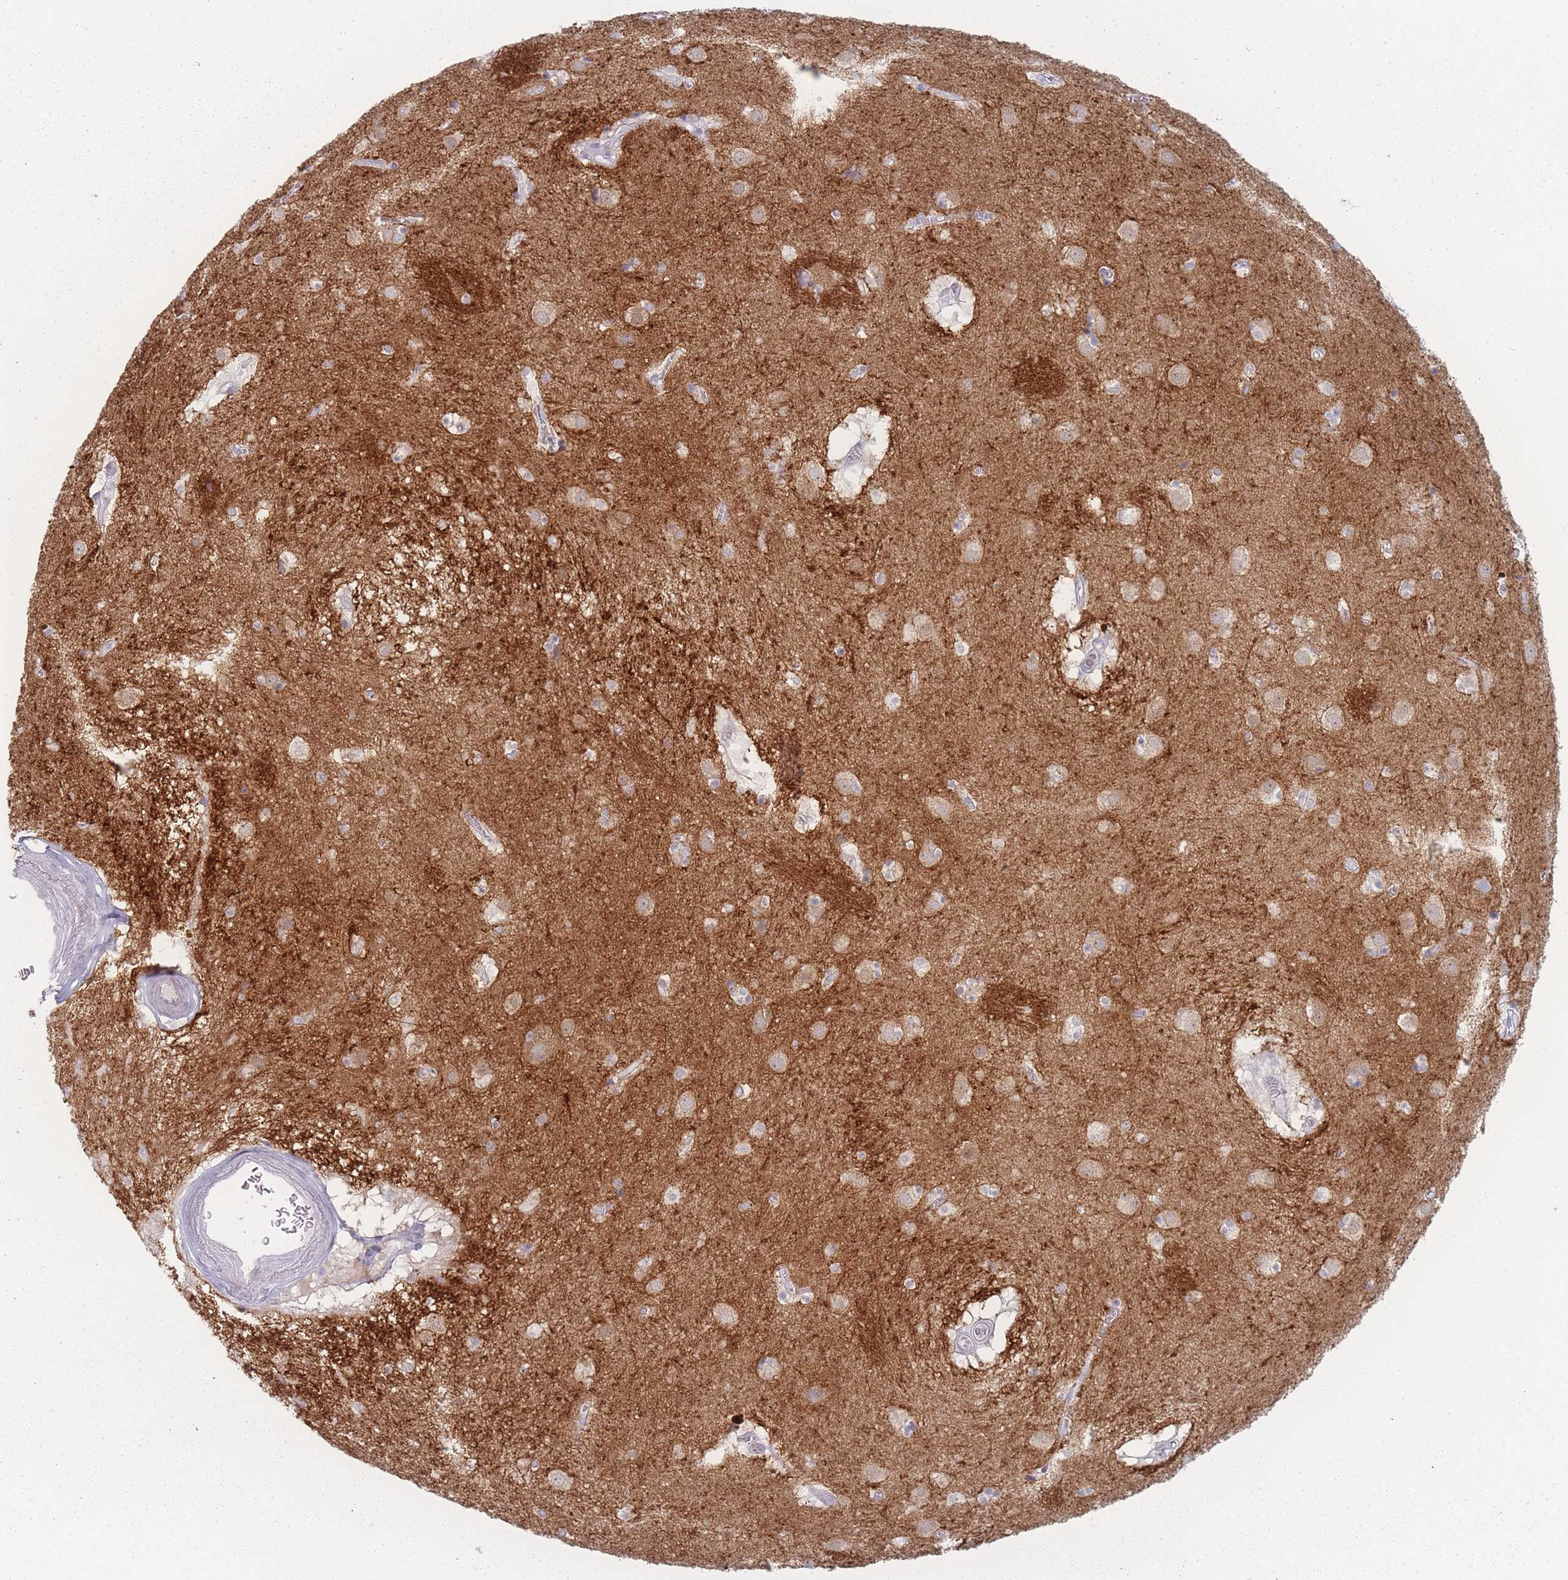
{"staining": {"intensity": "negative", "quantity": "none", "location": "none"}, "tissue": "caudate", "cell_type": "Glial cells", "image_type": "normal", "snomed": [{"axis": "morphology", "description": "Normal tissue, NOS"}, {"axis": "topography", "description": "Lateral ventricle wall"}], "caption": "Immunohistochemical staining of normal caudate demonstrates no significant expression in glial cells.", "gene": "RNF4", "patient": {"sex": "male", "age": 70}}